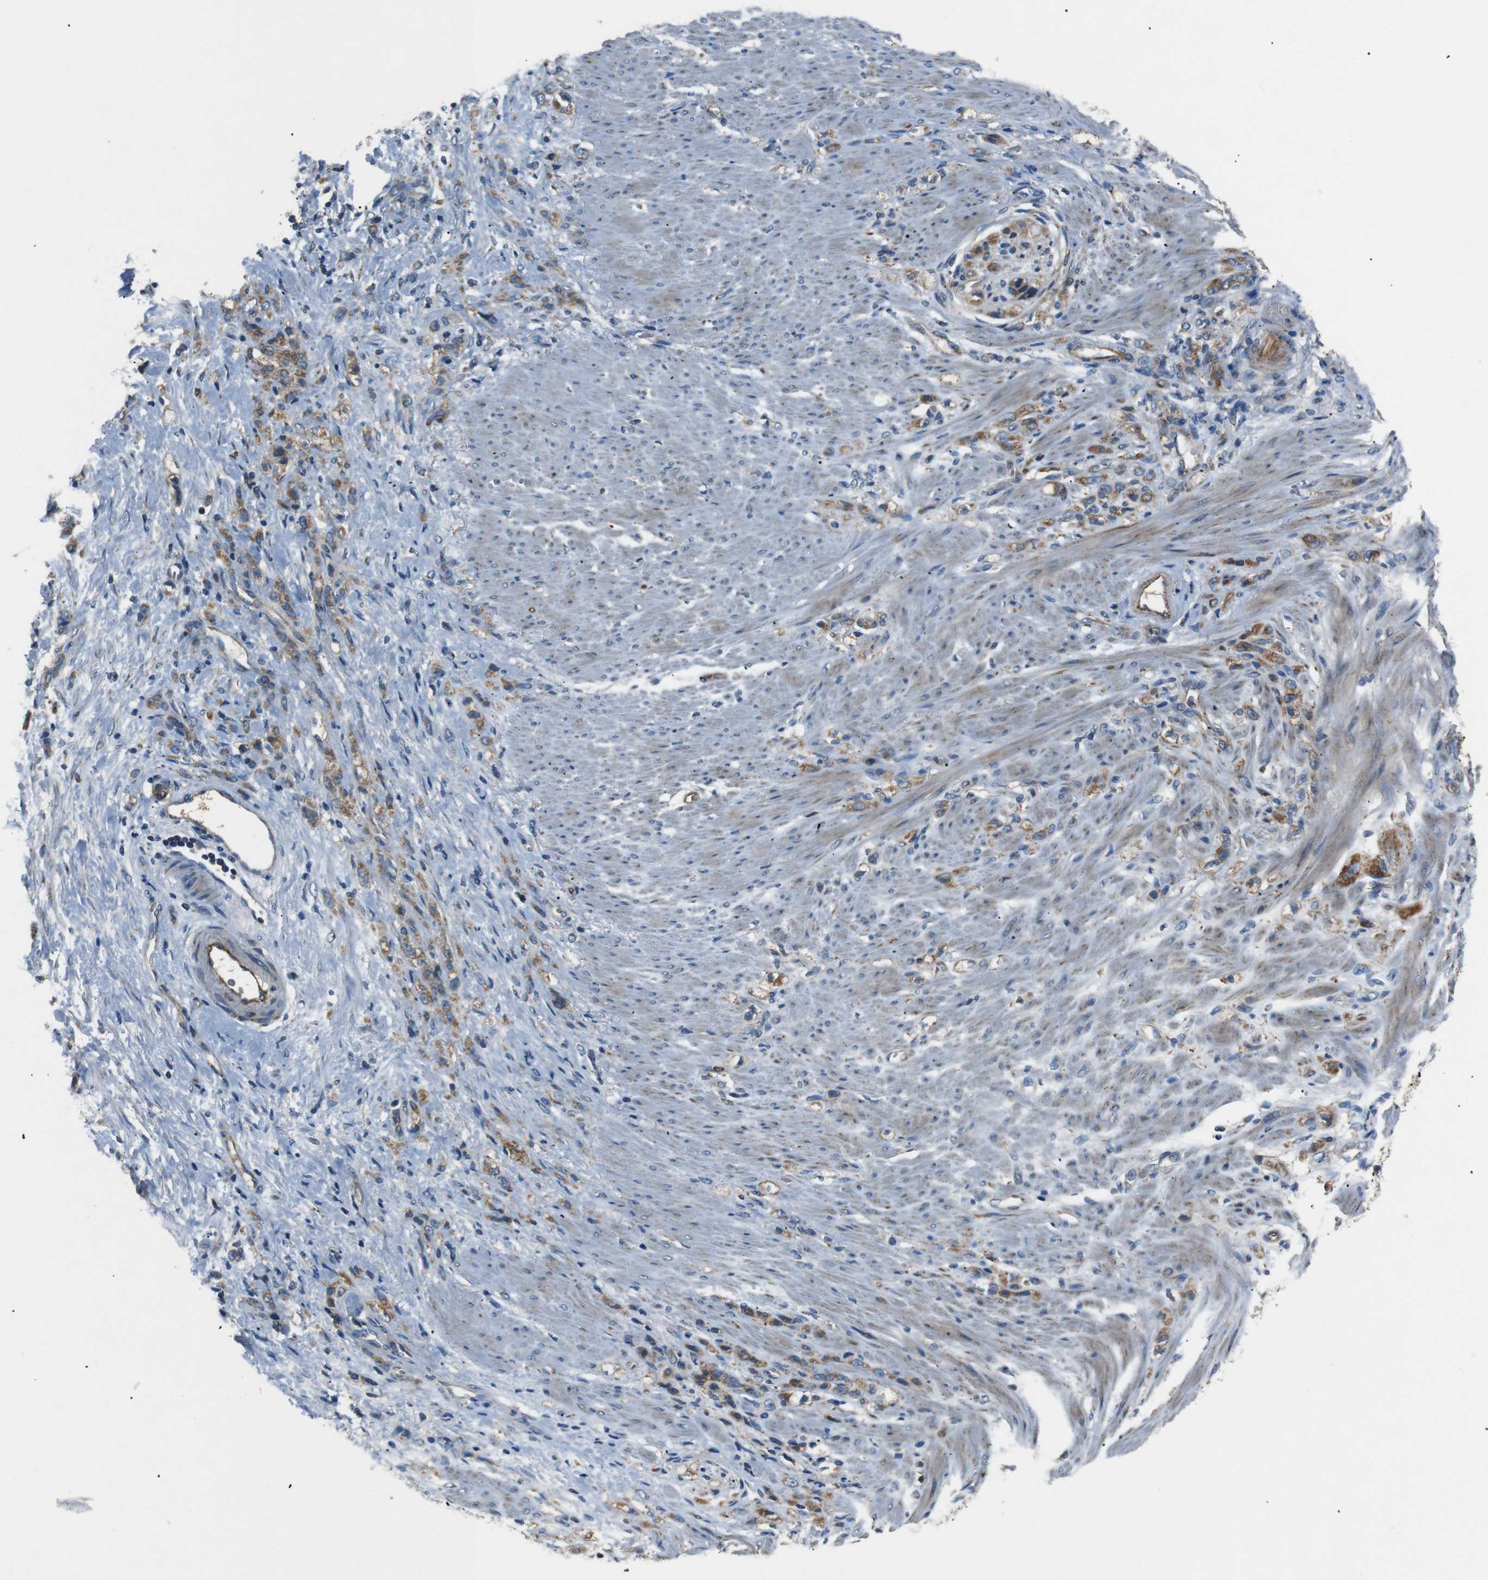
{"staining": {"intensity": "moderate", "quantity": ">75%", "location": "cytoplasmic/membranous"}, "tissue": "stomach cancer", "cell_type": "Tumor cells", "image_type": "cancer", "snomed": [{"axis": "morphology", "description": "Adenocarcinoma, NOS"}, {"axis": "topography", "description": "Stomach"}], "caption": "DAB (3,3'-diaminobenzidine) immunohistochemical staining of stomach cancer displays moderate cytoplasmic/membranous protein expression in approximately >75% of tumor cells. The staining was performed using DAB (3,3'-diaminobenzidine), with brown indicating positive protein expression. Nuclei are stained blue with hematoxylin.", "gene": "NETO2", "patient": {"sex": "male", "age": 82}}